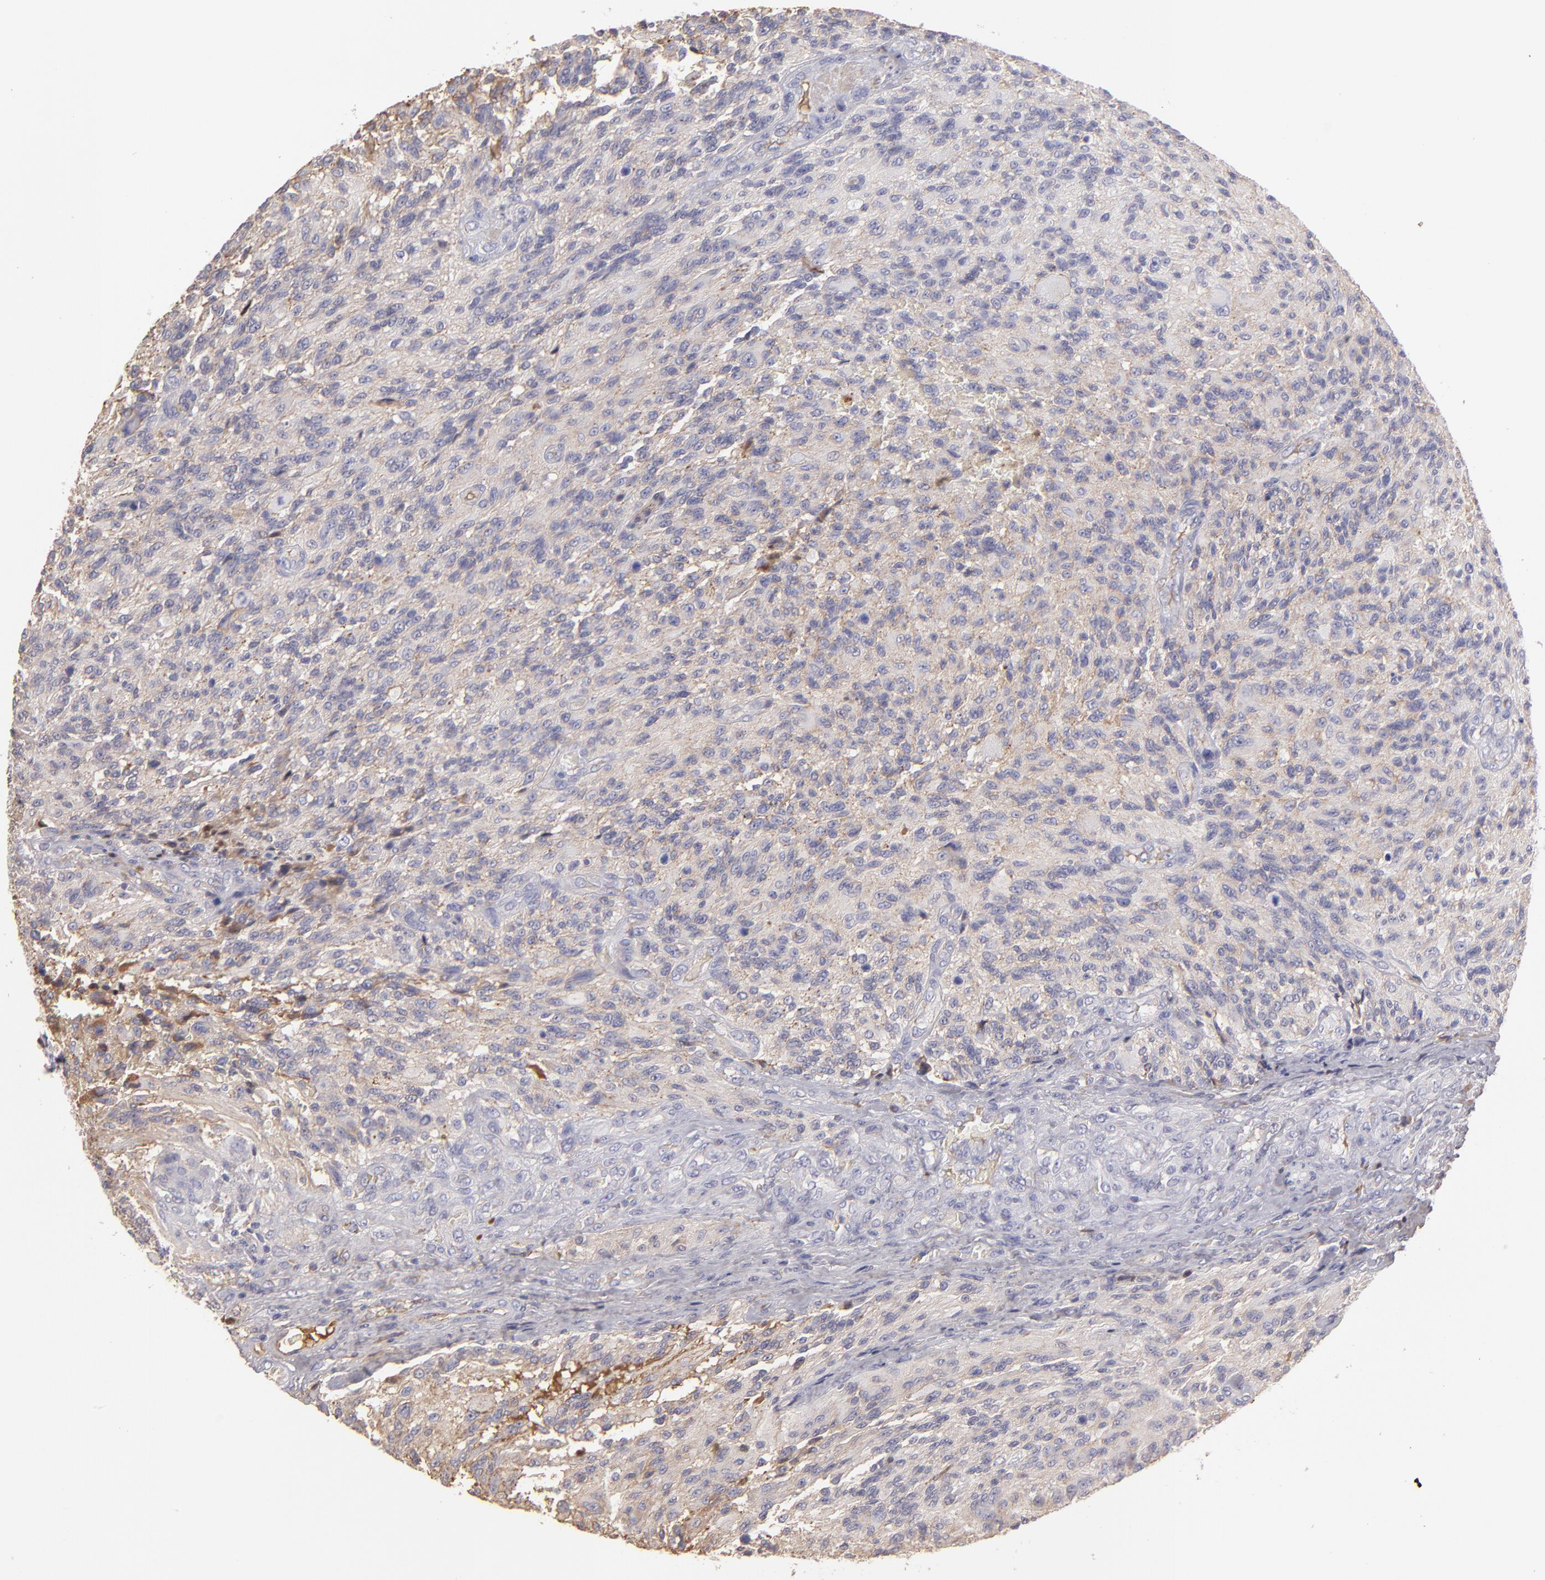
{"staining": {"intensity": "negative", "quantity": "none", "location": "none"}, "tissue": "glioma", "cell_type": "Tumor cells", "image_type": "cancer", "snomed": [{"axis": "morphology", "description": "Normal tissue, NOS"}, {"axis": "morphology", "description": "Glioma, malignant, High grade"}, {"axis": "topography", "description": "Cerebral cortex"}], "caption": "This is an IHC histopathology image of high-grade glioma (malignant). There is no expression in tumor cells.", "gene": "ABCC4", "patient": {"sex": "male", "age": 56}}